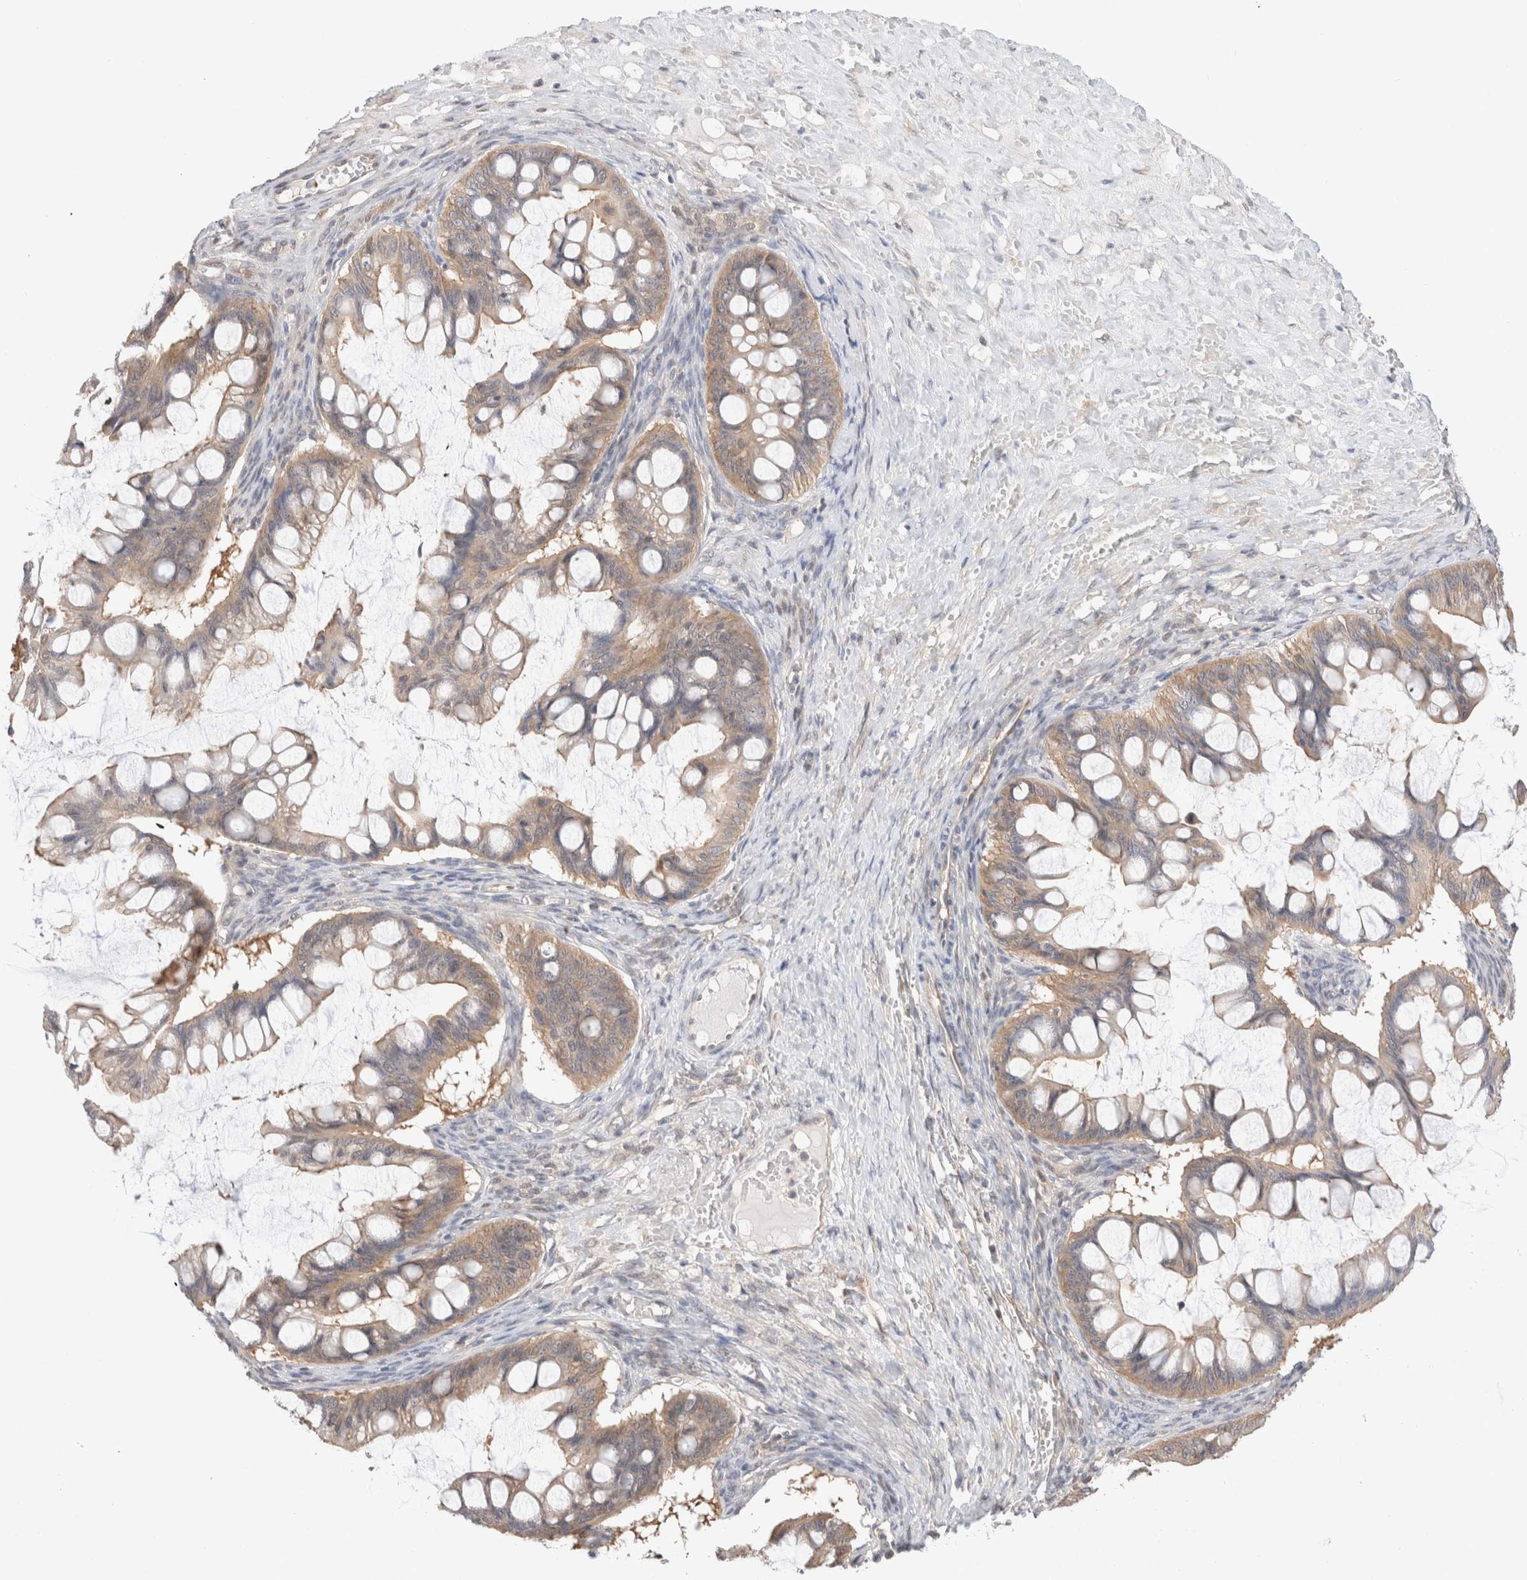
{"staining": {"intensity": "weak", "quantity": "25%-75%", "location": "cytoplasmic/membranous"}, "tissue": "ovarian cancer", "cell_type": "Tumor cells", "image_type": "cancer", "snomed": [{"axis": "morphology", "description": "Cystadenocarcinoma, mucinous, NOS"}, {"axis": "topography", "description": "Ovary"}], "caption": "This photomicrograph shows ovarian cancer (mucinous cystadenocarcinoma) stained with immunohistochemistry (IHC) to label a protein in brown. The cytoplasmic/membranous of tumor cells show weak positivity for the protein. Nuclei are counter-stained blue.", "gene": "C17orf97", "patient": {"sex": "female", "age": 73}}